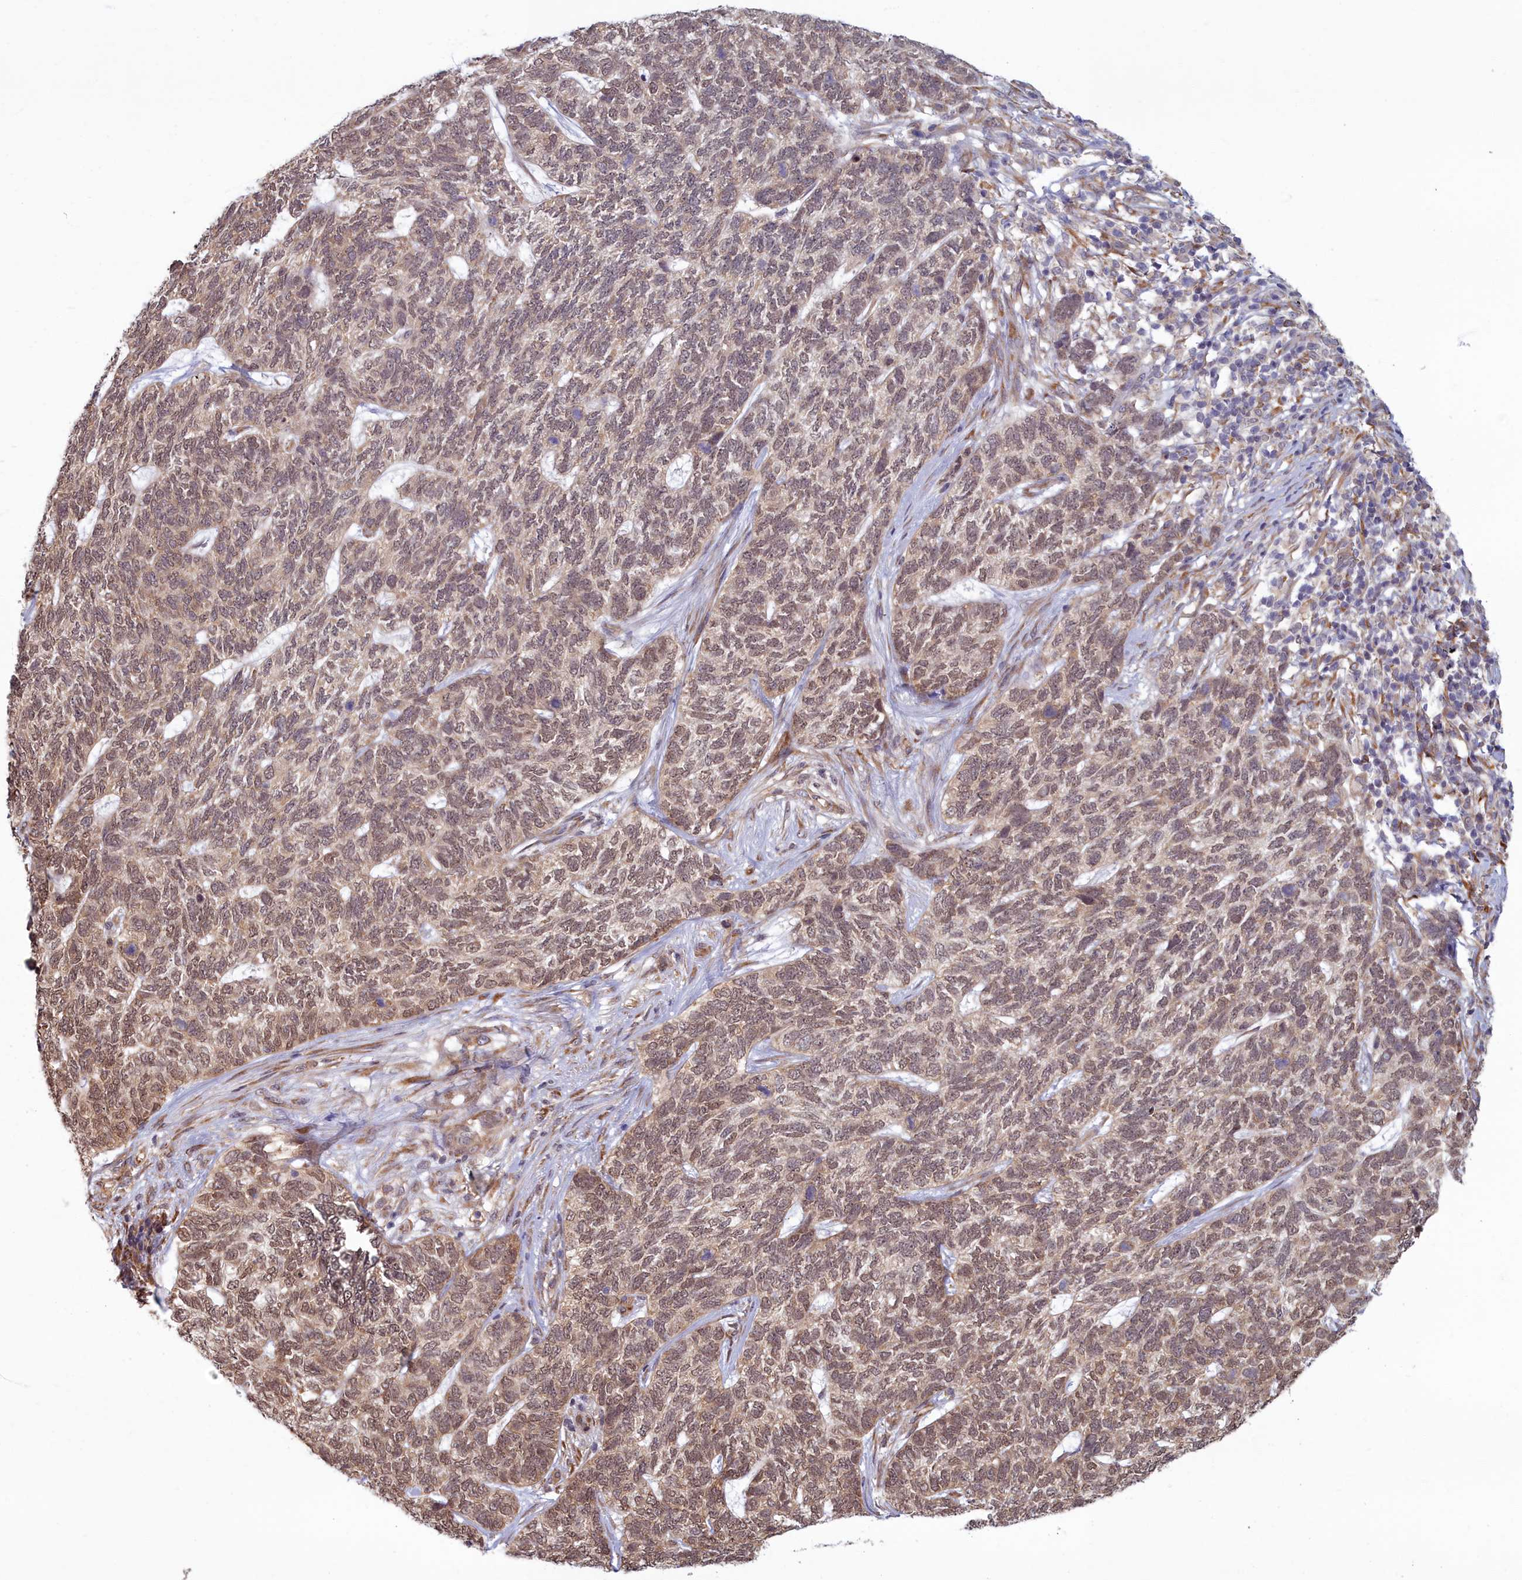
{"staining": {"intensity": "moderate", "quantity": "25%-75%", "location": "nuclear"}, "tissue": "skin cancer", "cell_type": "Tumor cells", "image_type": "cancer", "snomed": [{"axis": "morphology", "description": "Basal cell carcinoma"}, {"axis": "topography", "description": "Skin"}], "caption": "Immunohistochemical staining of human skin cancer (basal cell carcinoma) shows medium levels of moderate nuclear positivity in about 25%-75% of tumor cells.", "gene": "MAK16", "patient": {"sex": "female", "age": 65}}